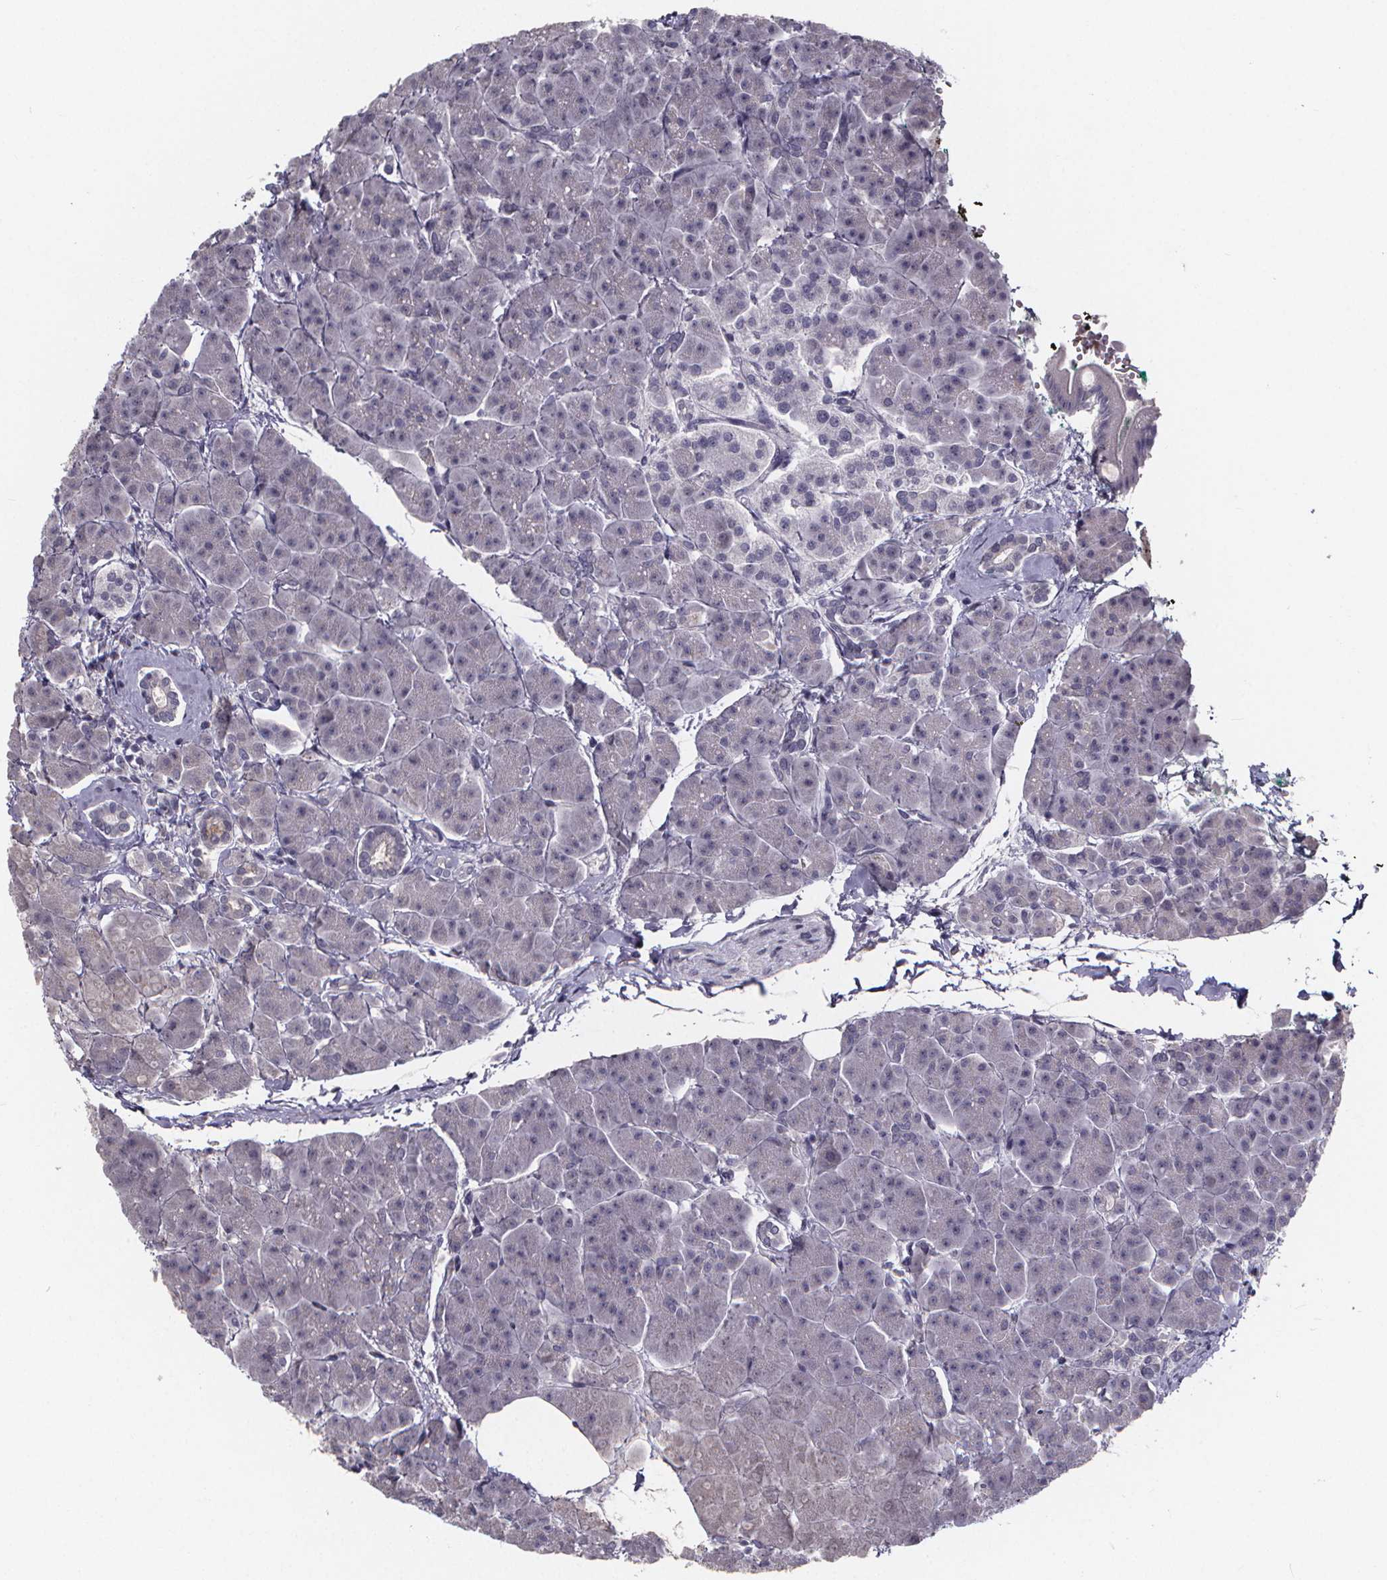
{"staining": {"intensity": "negative", "quantity": "none", "location": "none"}, "tissue": "pancreas", "cell_type": "Exocrine glandular cells", "image_type": "normal", "snomed": [{"axis": "morphology", "description": "Normal tissue, NOS"}, {"axis": "topography", "description": "Adipose tissue"}, {"axis": "topography", "description": "Pancreas"}, {"axis": "topography", "description": "Peripheral nerve tissue"}], "caption": "The photomicrograph displays no significant expression in exocrine glandular cells of pancreas.", "gene": "AGT", "patient": {"sex": "female", "age": 58}}